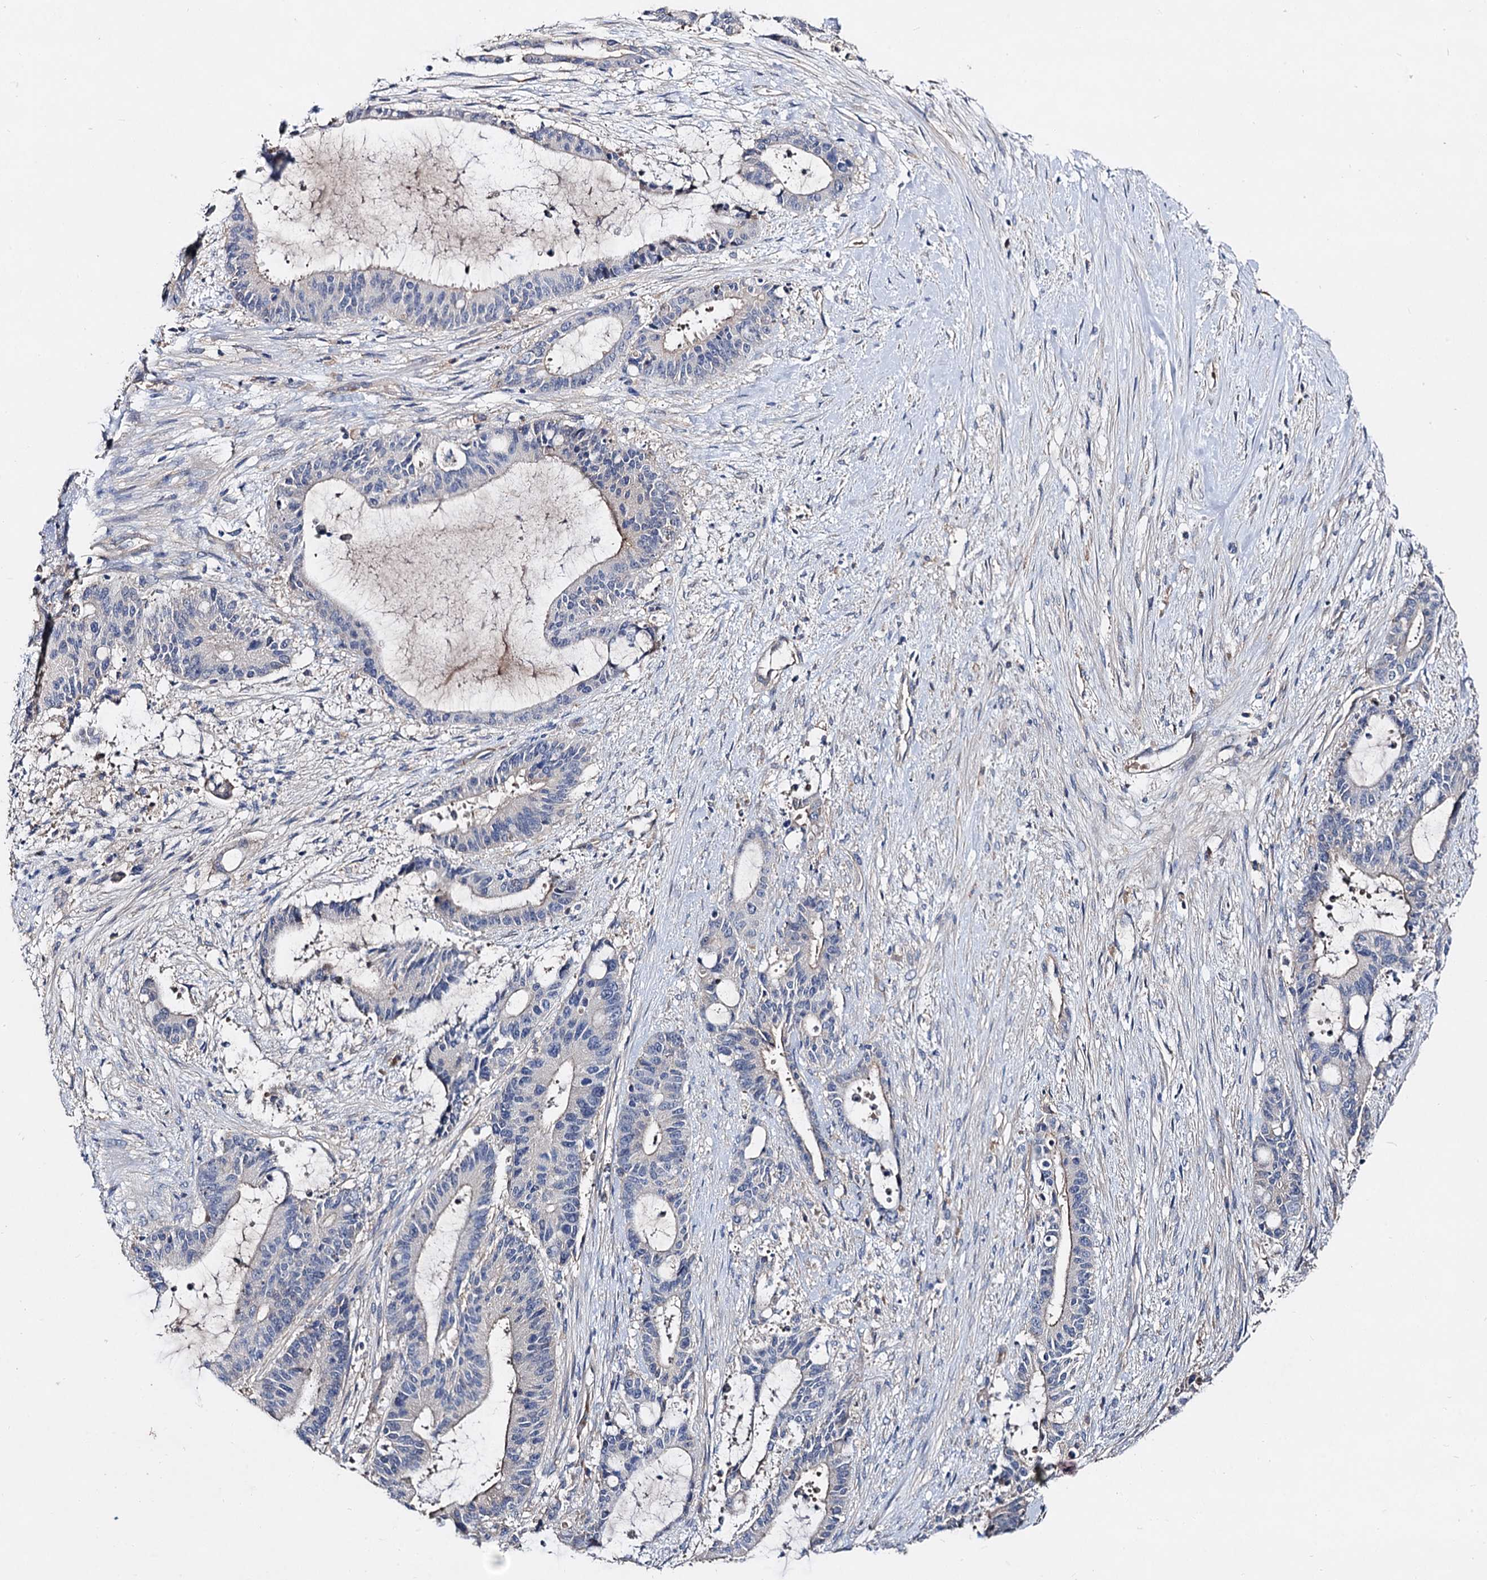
{"staining": {"intensity": "negative", "quantity": "none", "location": "none"}, "tissue": "liver cancer", "cell_type": "Tumor cells", "image_type": "cancer", "snomed": [{"axis": "morphology", "description": "Normal tissue, NOS"}, {"axis": "morphology", "description": "Cholangiocarcinoma"}, {"axis": "topography", "description": "Liver"}, {"axis": "topography", "description": "Peripheral nerve tissue"}], "caption": "Immunohistochemistry (IHC) photomicrograph of neoplastic tissue: human liver cholangiocarcinoma stained with DAB (3,3'-diaminobenzidine) demonstrates no significant protein expression in tumor cells.", "gene": "HVCN1", "patient": {"sex": "female", "age": 73}}